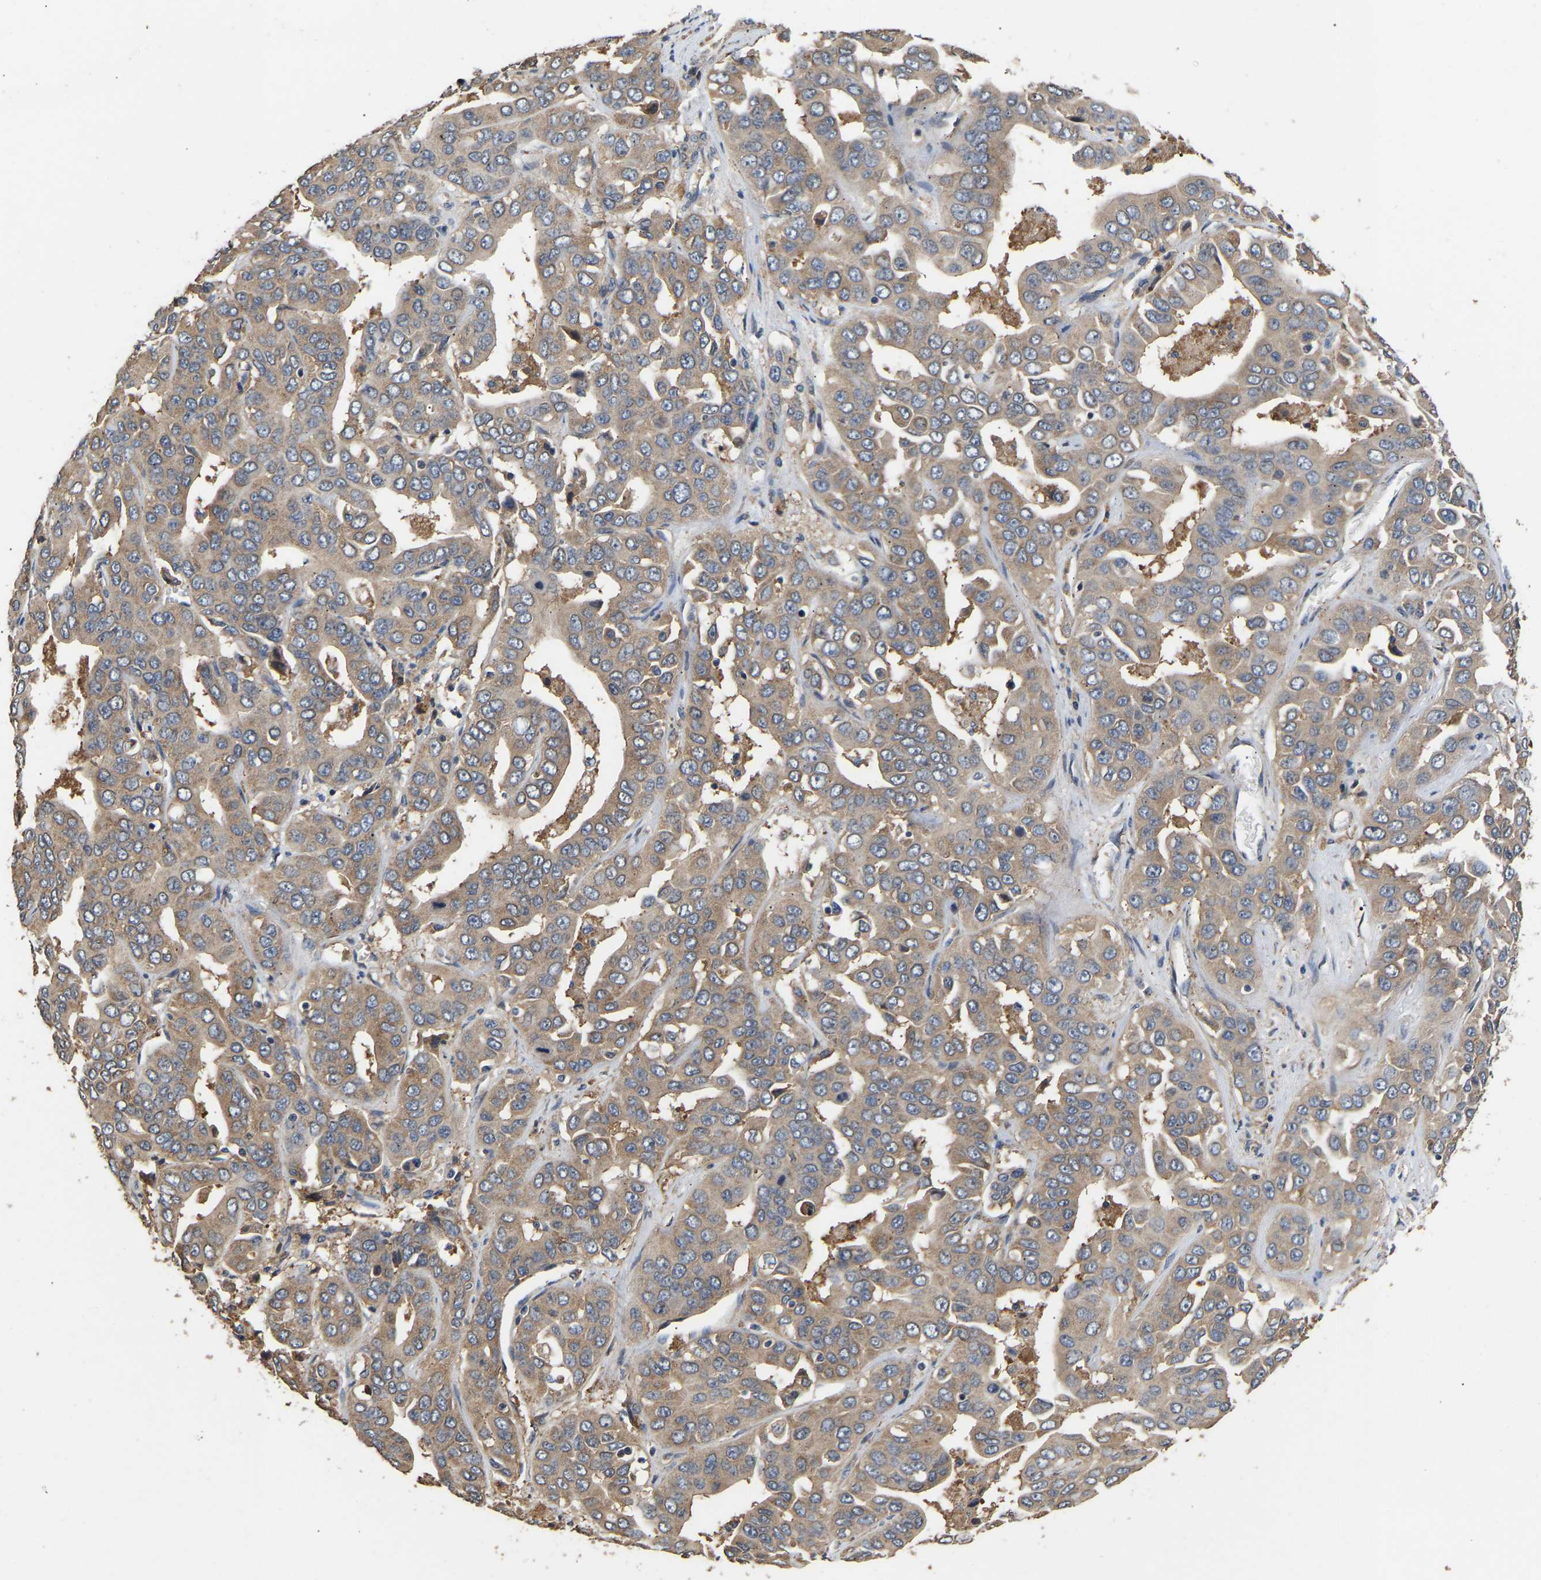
{"staining": {"intensity": "weak", "quantity": ">75%", "location": "cytoplasmic/membranous"}, "tissue": "liver cancer", "cell_type": "Tumor cells", "image_type": "cancer", "snomed": [{"axis": "morphology", "description": "Cholangiocarcinoma"}, {"axis": "topography", "description": "Liver"}], "caption": "DAB (3,3'-diaminobenzidine) immunohistochemical staining of liver cancer demonstrates weak cytoplasmic/membranous protein expression in about >75% of tumor cells.", "gene": "AIMP2", "patient": {"sex": "female", "age": 52}}